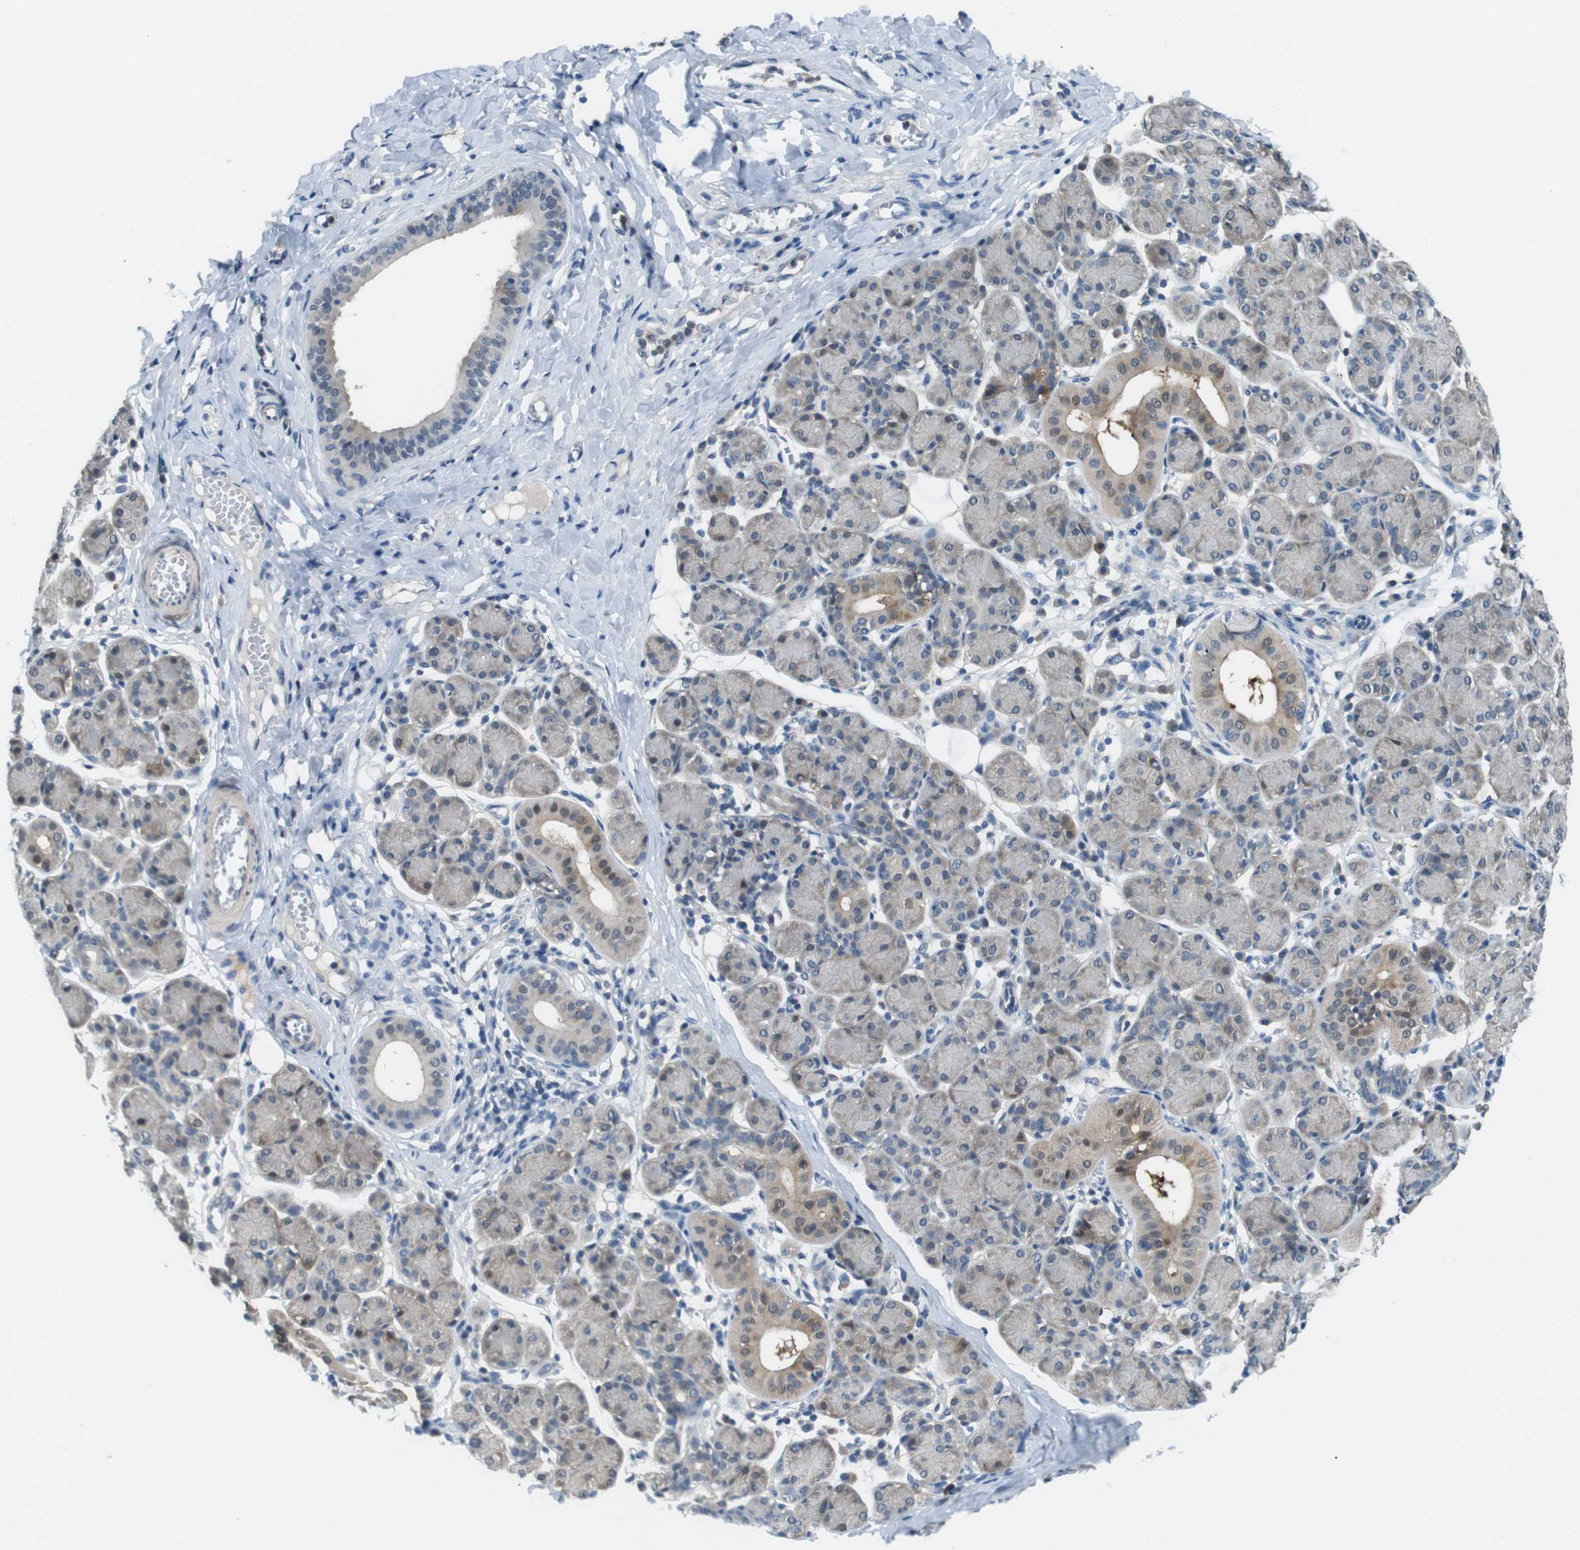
{"staining": {"intensity": "moderate", "quantity": "<25%", "location": "cytoplasmic/membranous,nuclear"}, "tissue": "salivary gland", "cell_type": "Glandular cells", "image_type": "normal", "snomed": [{"axis": "morphology", "description": "Normal tissue, NOS"}, {"axis": "morphology", "description": "Inflammation, NOS"}, {"axis": "topography", "description": "Lymph node"}, {"axis": "topography", "description": "Salivary gland"}], "caption": "Salivary gland stained for a protein demonstrates moderate cytoplasmic/membranous,nuclear positivity in glandular cells. (DAB IHC with brightfield microscopy, high magnification).", "gene": "NANOS2", "patient": {"sex": "male", "age": 3}}